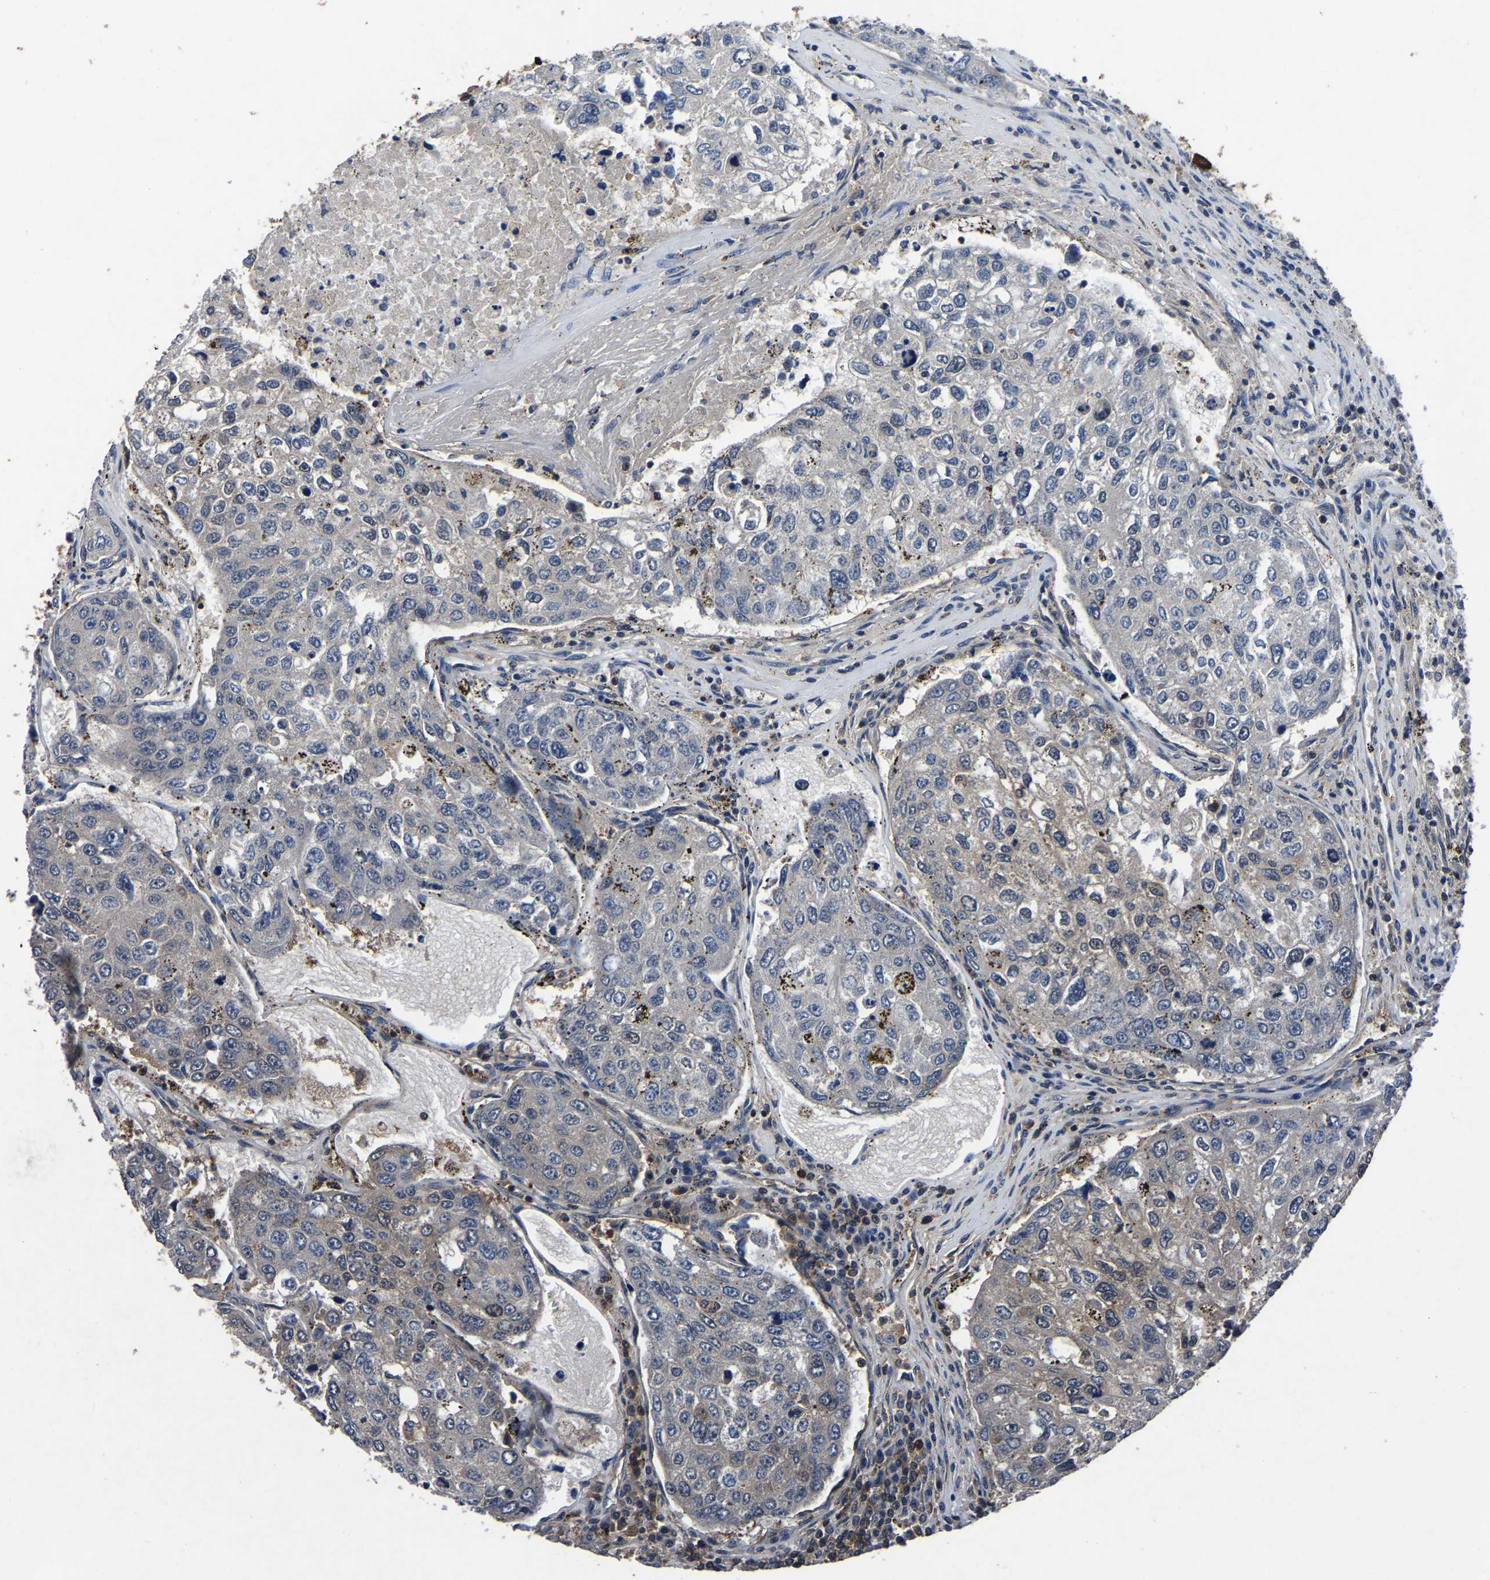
{"staining": {"intensity": "moderate", "quantity": "25%-75%", "location": "cytoplasmic/membranous"}, "tissue": "urothelial cancer", "cell_type": "Tumor cells", "image_type": "cancer", "snomed": [{"axis": "morphology", "description": "Urothelial carcinoma, High grade"}, {"axis": "topography", "description": "Lymph node"}, {"axis": "topography", "description": "Urinary bladder"}], "caption": "A micrograph showing moderate cytoplasmic/membranous staining in approximately 25%-75% of tumor cells in urothelial cancer, as visualized by brown immunohistochemical staining.", "gene": "FGD5", "patient": {"sex": "male", "age": 51}}